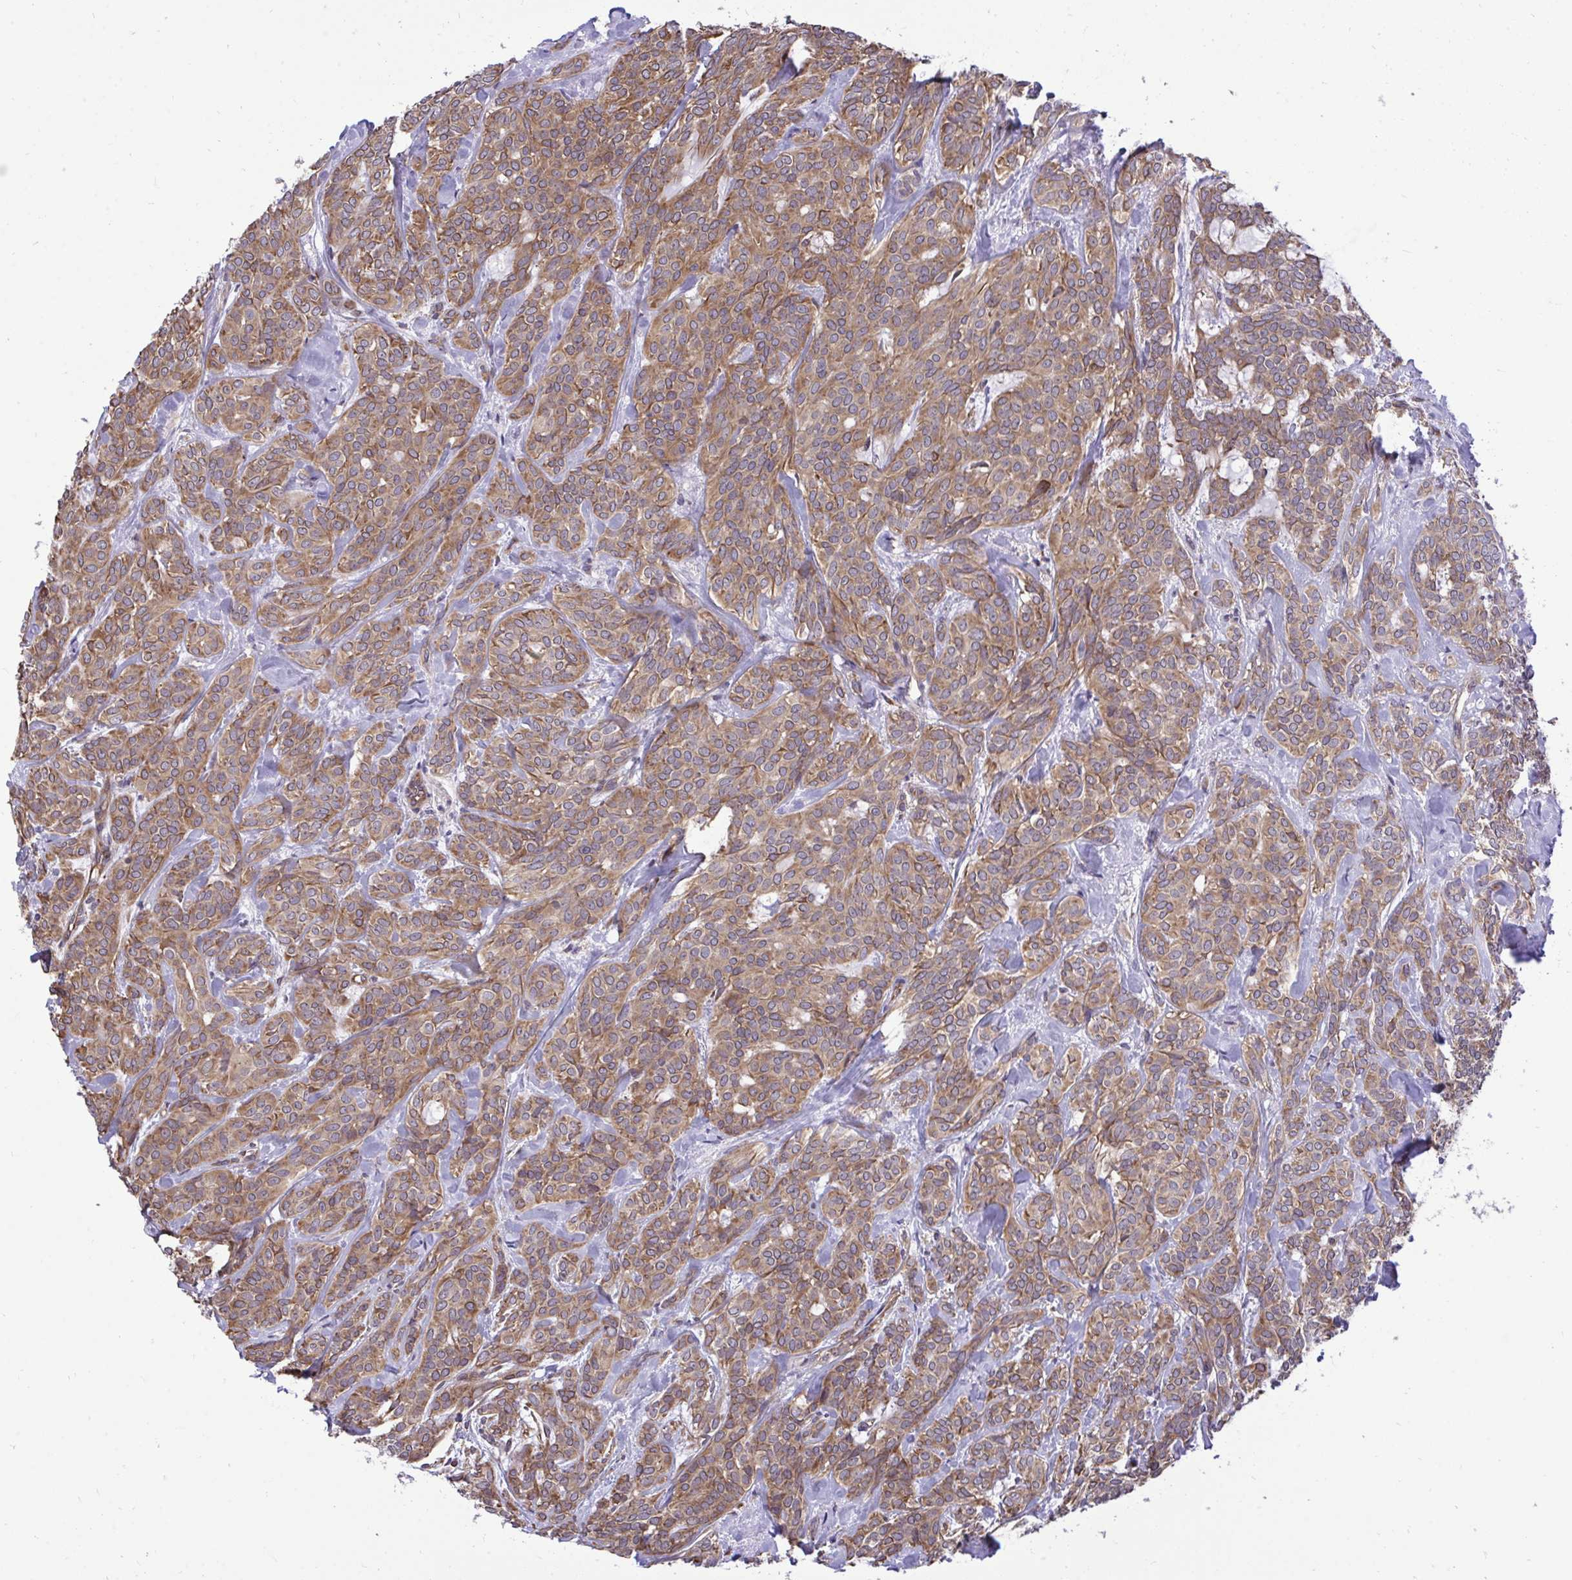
{"staining": {"intensity": "moderate", "quantity": ">75%", "location": "cytoplasmic/membranous"}, "tissue": "head and neck cancer", "cell_type": "Tumor cells", "image_type": "cancer", "snomed": [{"axis": "morphology", "description": "Adenocarcinoma, NOS"}, {"axis": "topography", "description": "Head-Neck"}], "caption": "About >75% of tumor cells in head and neck cancer demonstrate moderate cytoplasmic/membranous protein staining as visualized by brown immunohistochemical staining.", "gene": "RPS15", "patient": {"sex": "female", "age": 57}}